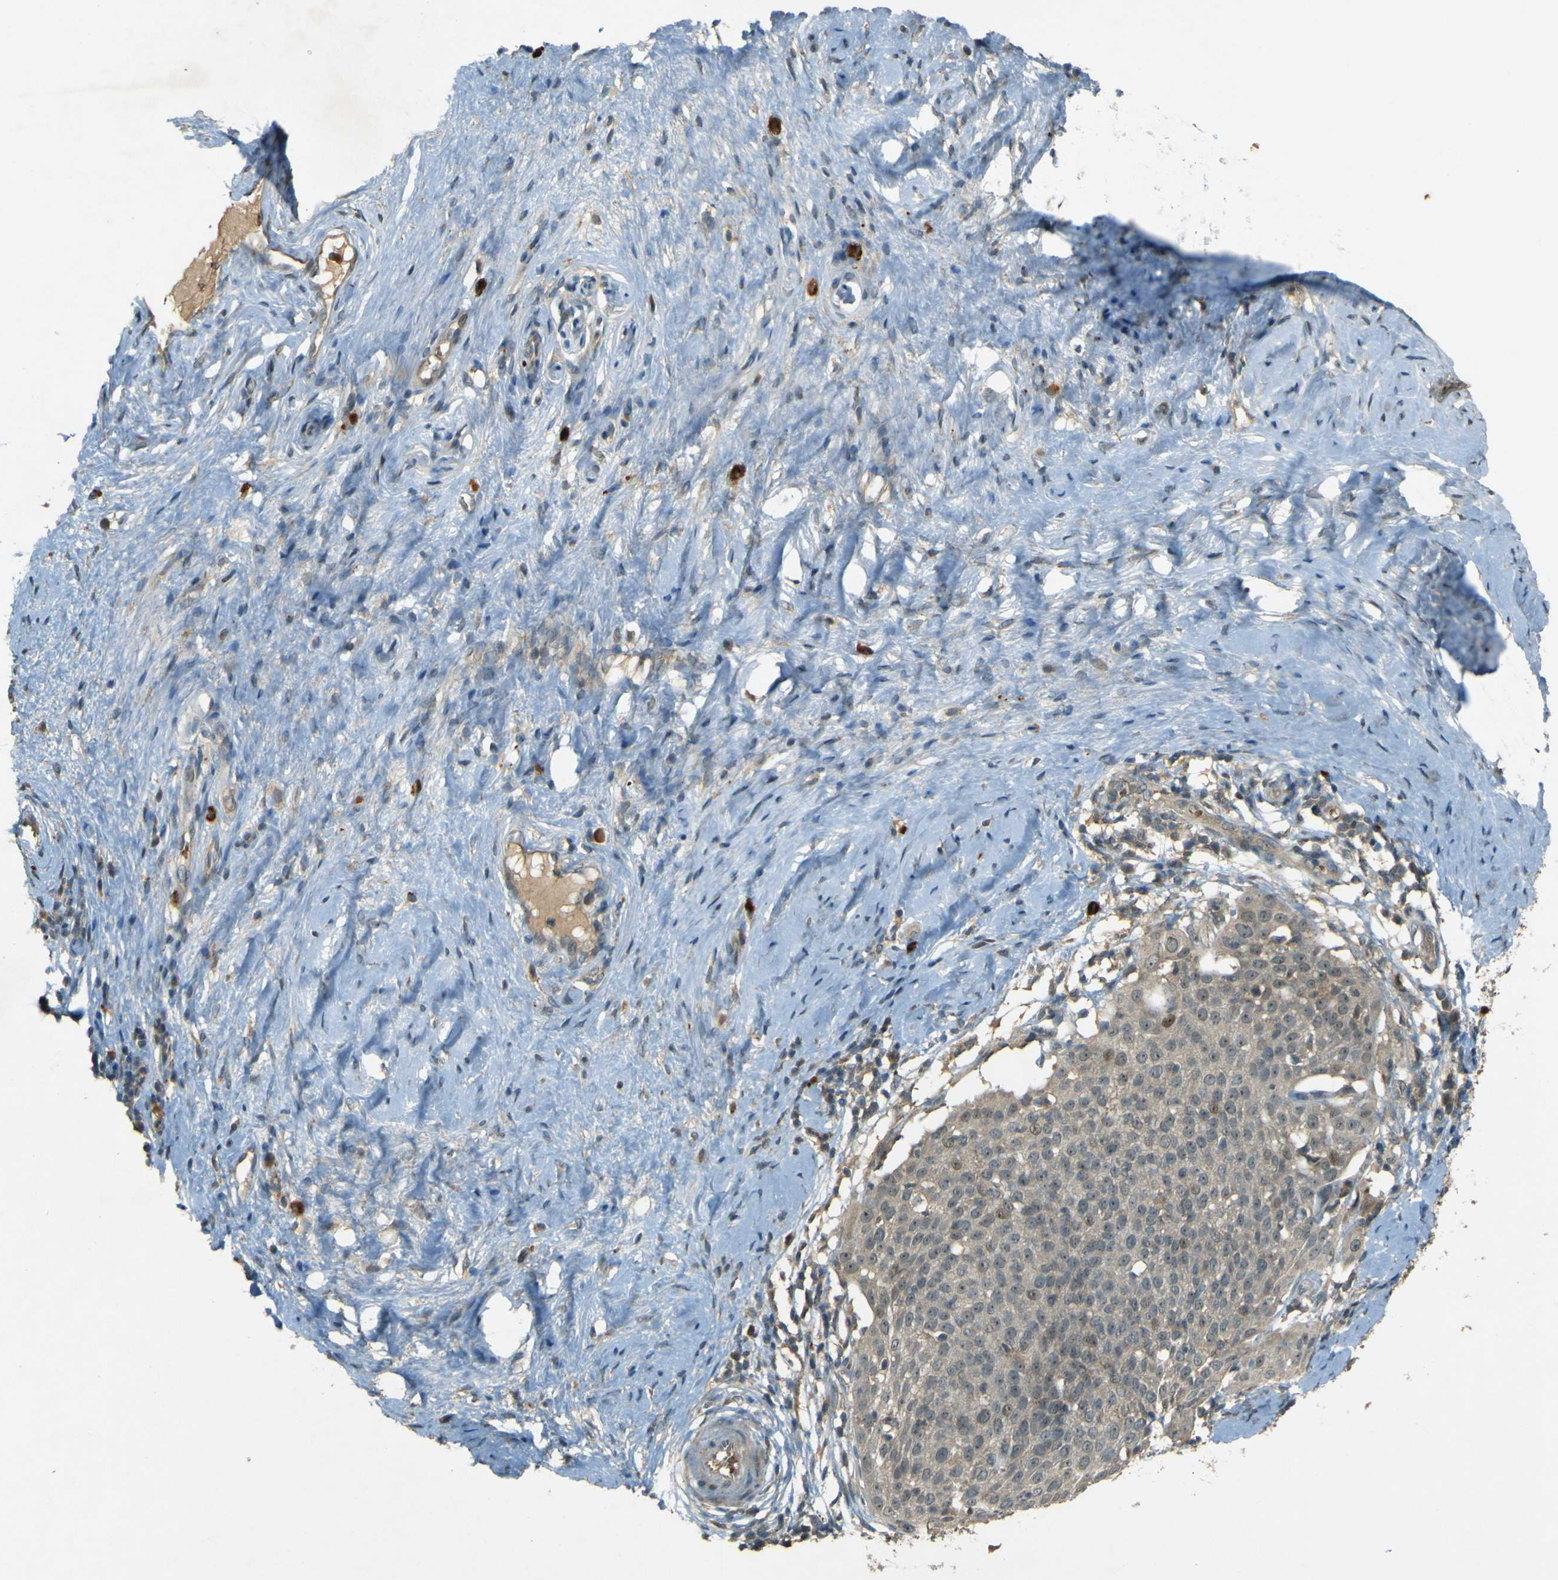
{"staining": {"intensity": "weak", "quantity": ">75%", "location": "cytoplasmic/membranous,nuclear"}, "tissue": "cervical cancer", "cell_type": "Tumor cells", "image_type": "cancer", "snomed": [{"axis": "morphology", "description": "Squamous cell carcinoma, NOS"}, {"axis": "topography", "description": "Cervix"}], "caption": "Cervical cancer (squamous cell carcinoma) stained with IHC exhibits weak cytoplasmic/membranous and nuclear staining in about >75% of tumor cells.", "gene": "MPDZ", "patient": {"sex": "female", "age": 51}}